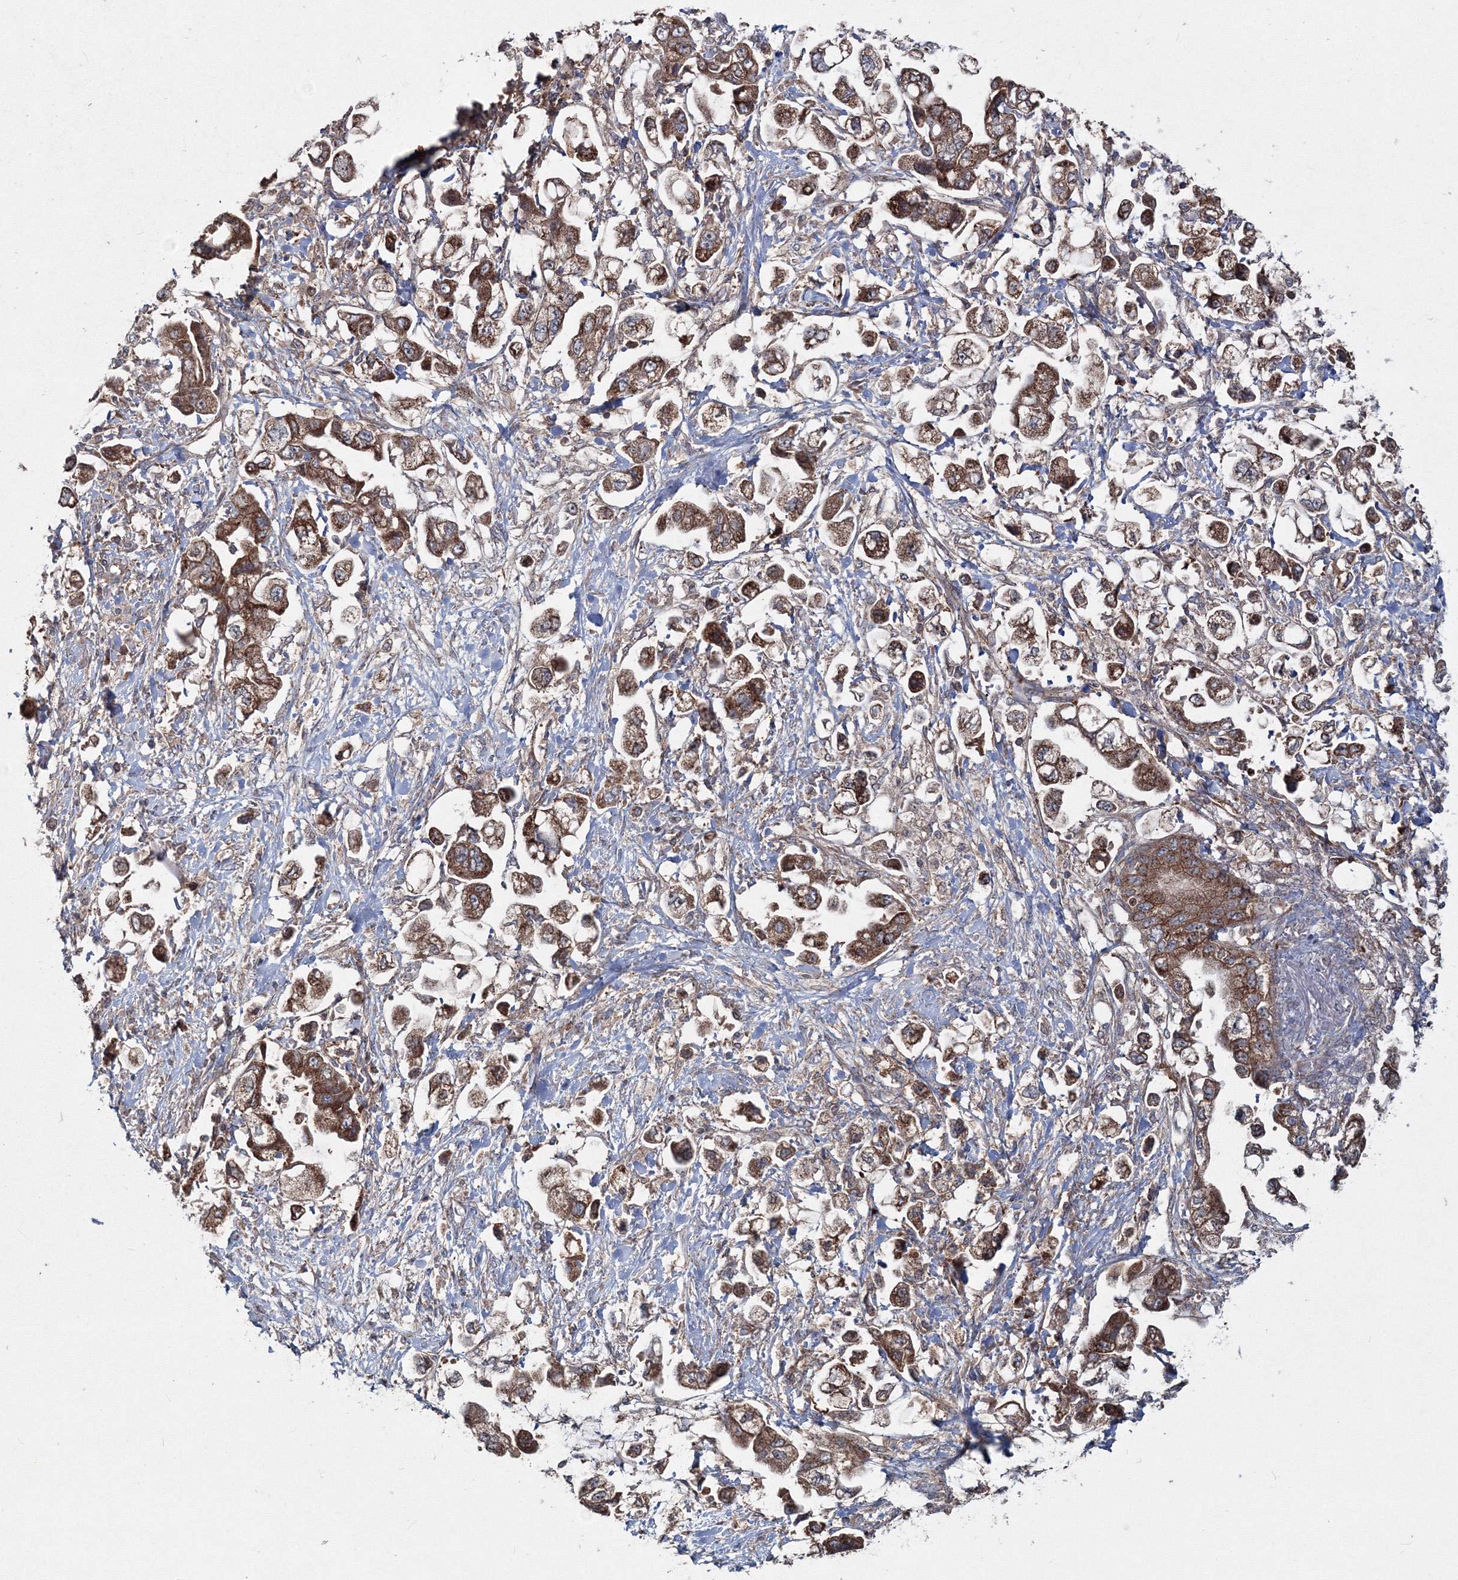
{"staining": {"intensity": "strong", "quantity": ">75%", "location": "cytoplasmic/membranous"}, "tissue": "stomach cancer", "cell_type": "Tumor cells", "image_type": "cancer", "snomed": [{"axis": "morphology", "description": "Adenocarcinoma, NOS"}, {"axis": "topography", "description": "Stomach"}], "caption": "Approximately >75% of tumor cells in stomach cancer display strong cytoplasmic/membranous protein staining as visualized by brown immunohistochemical staining.", "gene": "PEX13", "patient": {"sex": "male", "age": 62}}